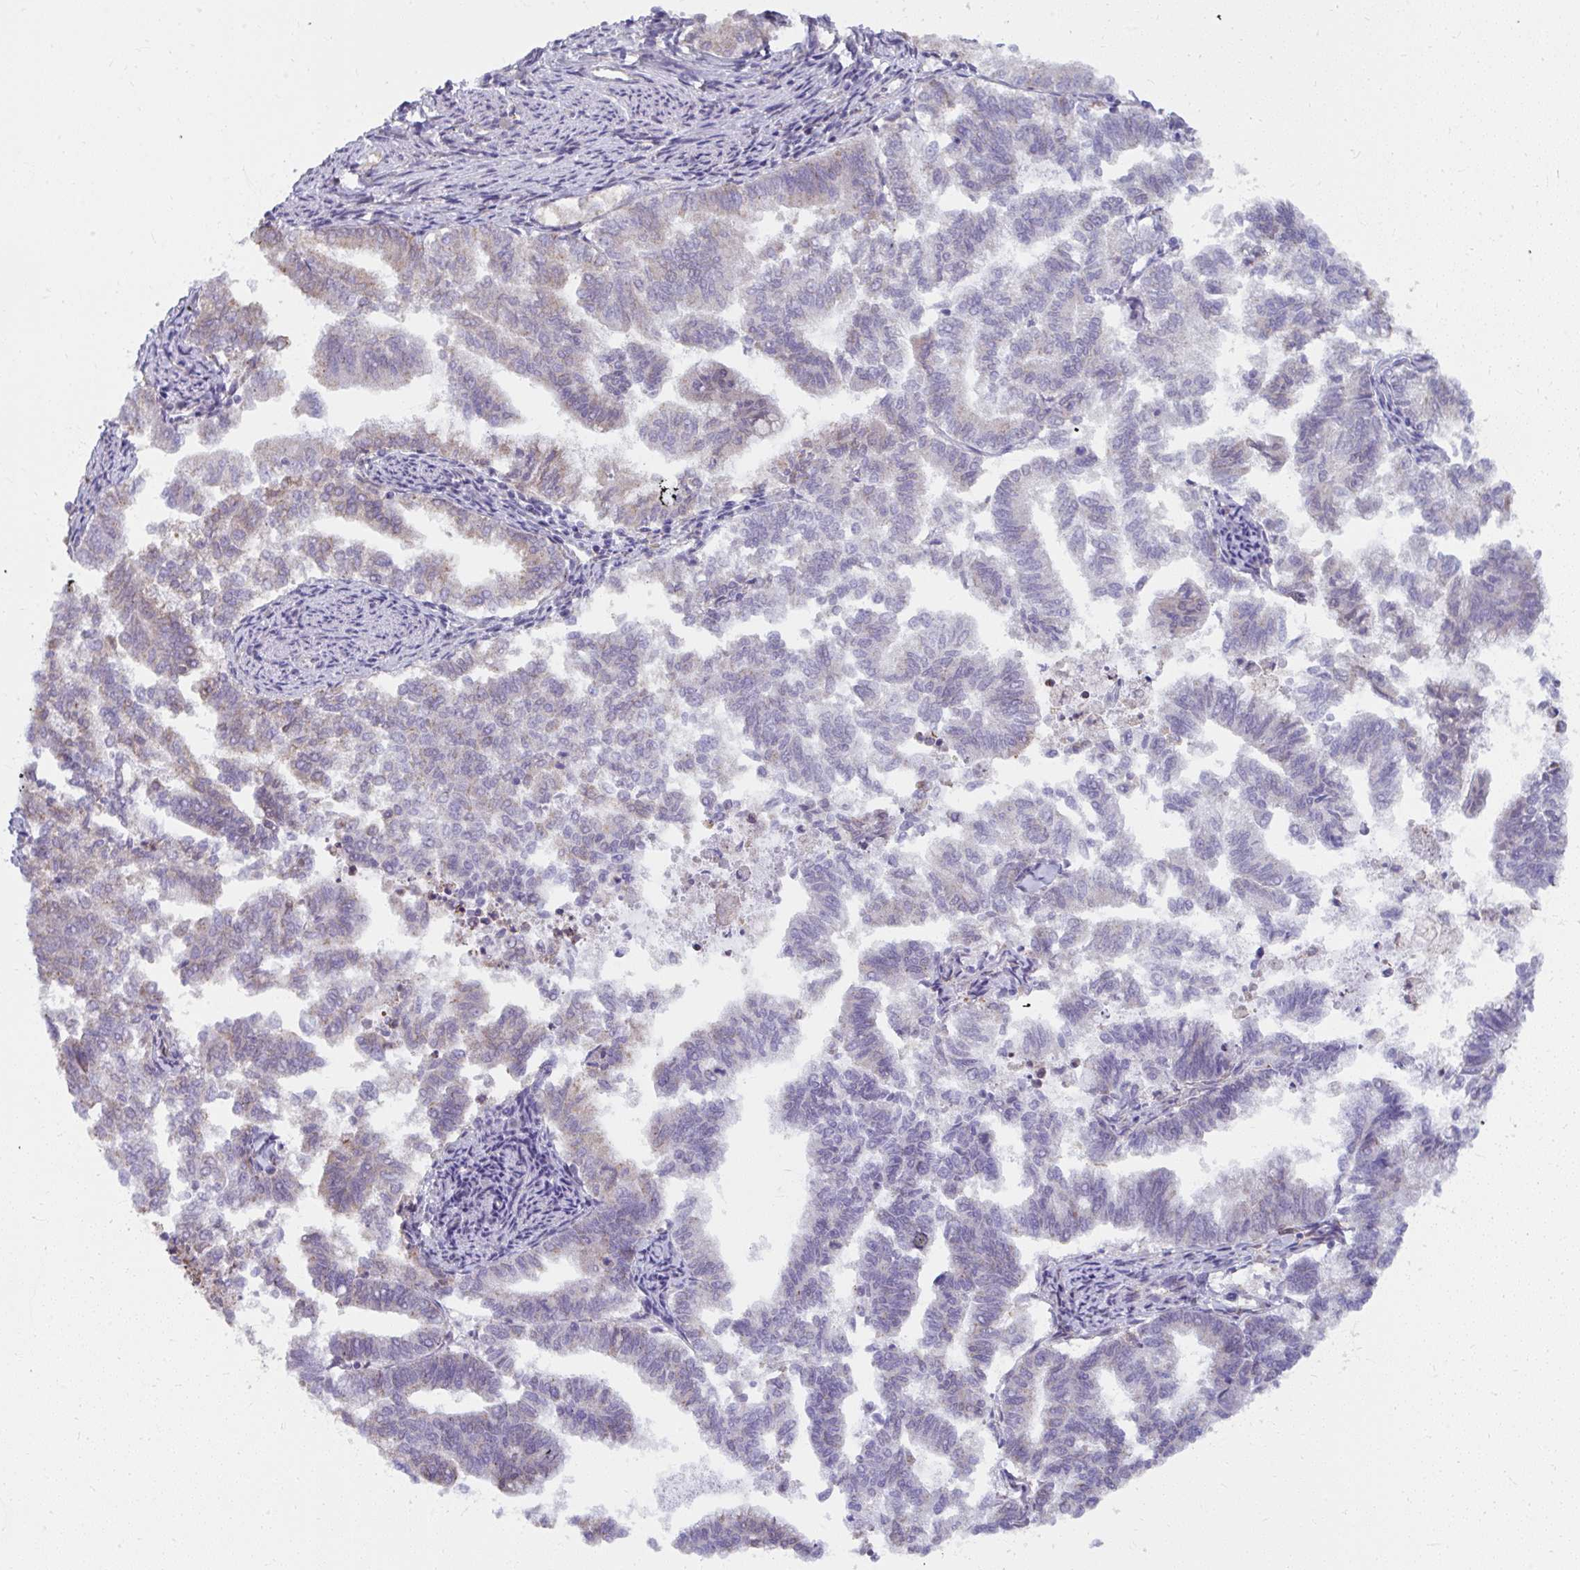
{"staining": {"intensity": "negative", "quantity": "none", "location": "none"}, "tissue": "endometrial cancer", "cell_type": "Tumor cells", "image_type": "cancer", "snomed": [{"axis": "morphology", "description": "Adenocarcinoma, NOS"}, {"axis": "topography", "description": "Endometrium"}], "caption": "Endometrial cancer (adenocarcinoma) was stained to show a protein in brown. There is no significant positivity in tumor cells. The staining is performed using DAB brown chromogen with nuclei counter-stained in using hematoxylin.", "gene": "NMNAT1", "patient": {"sex": "female", "age": 79}}